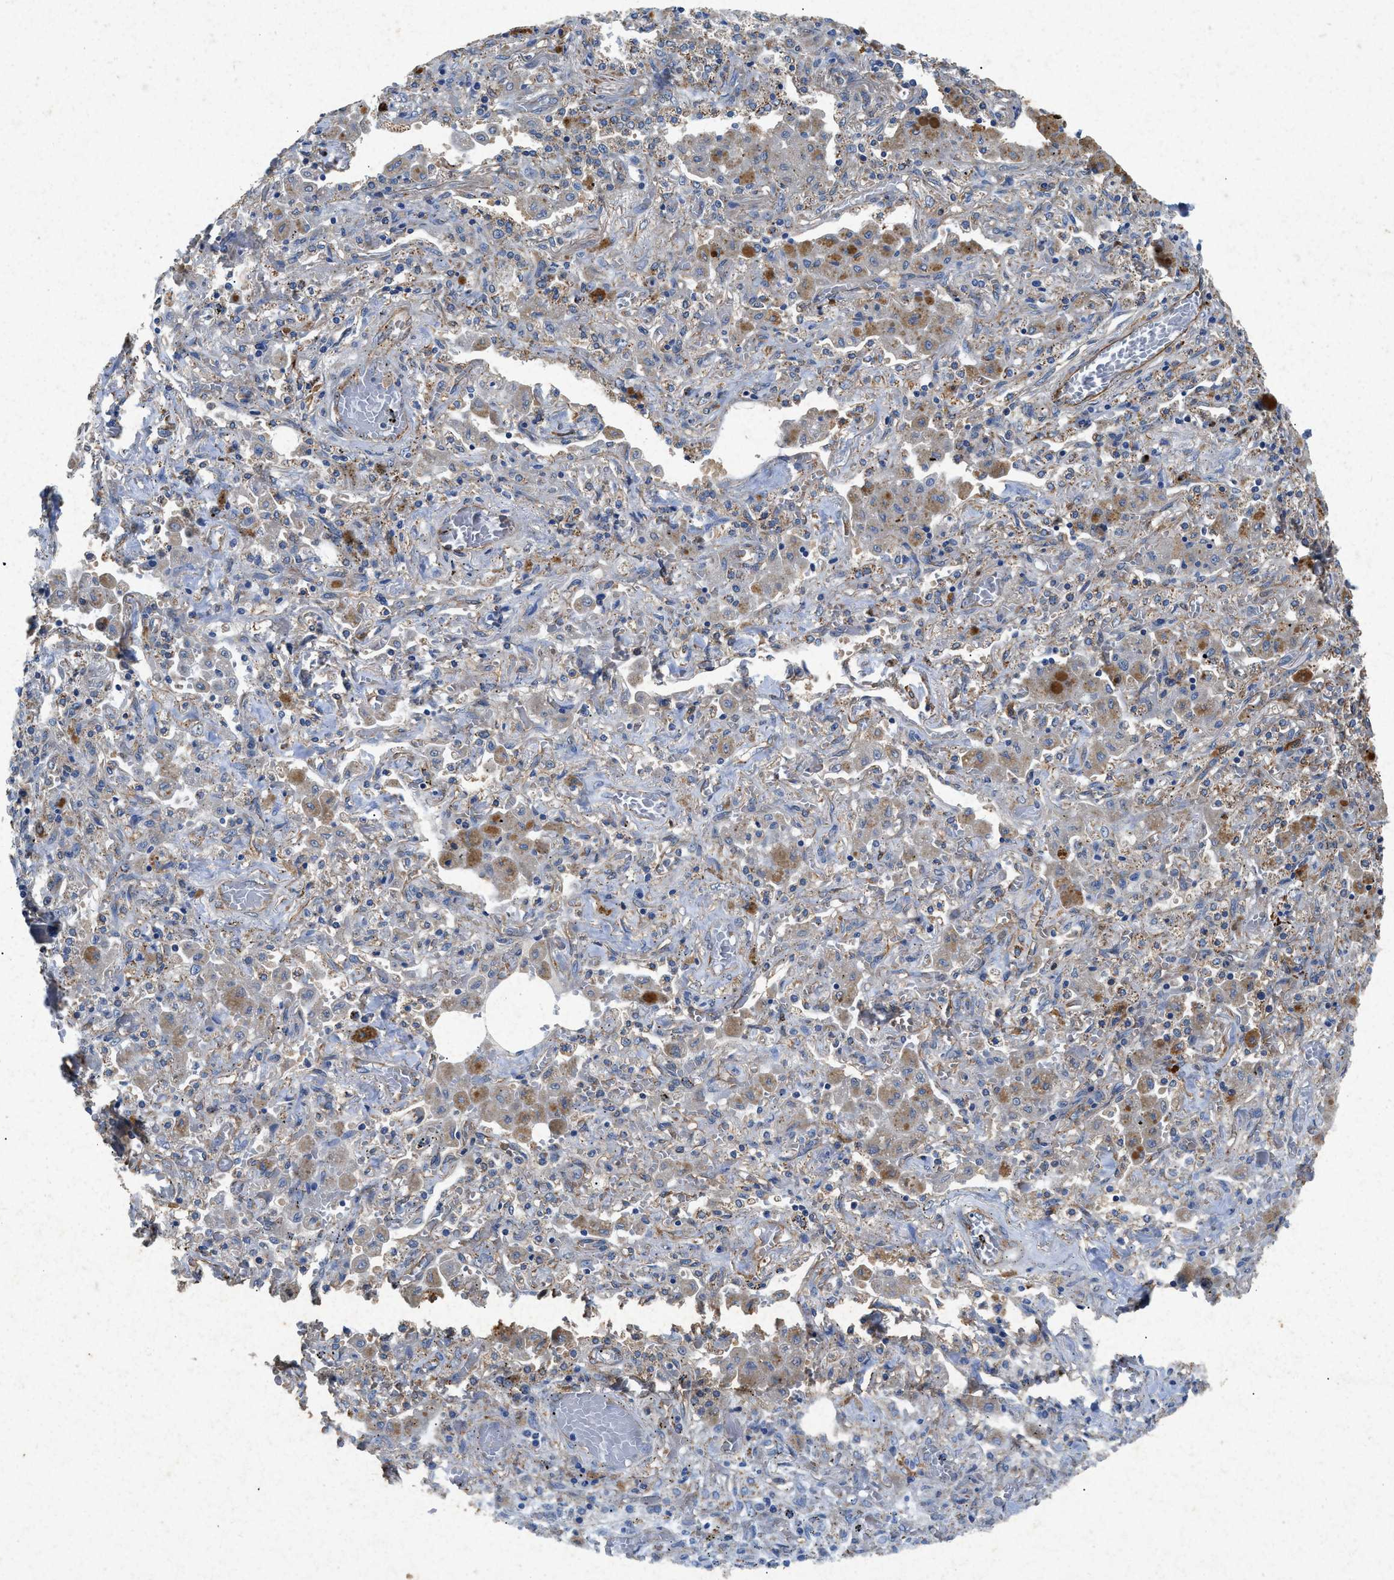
{"staining": {"intensity": "negative", "quantity": "none", "location": "none"}, "tissue": "lung cancer", "cell_type": "Tumor cells", "image_type": "cancer", "snomed": [{"axis": "morphology", "description": "Squamous cell carcinoma, NOS"}, {"axis": "topography", "description": "Lung"}], "caption": "The photomicrograph displays no significant positivity in tumor cells of lung cancer (squamous cell carcinoma).", "gene": "CDK15", "patient": {"sex": "female", "age": 47}}